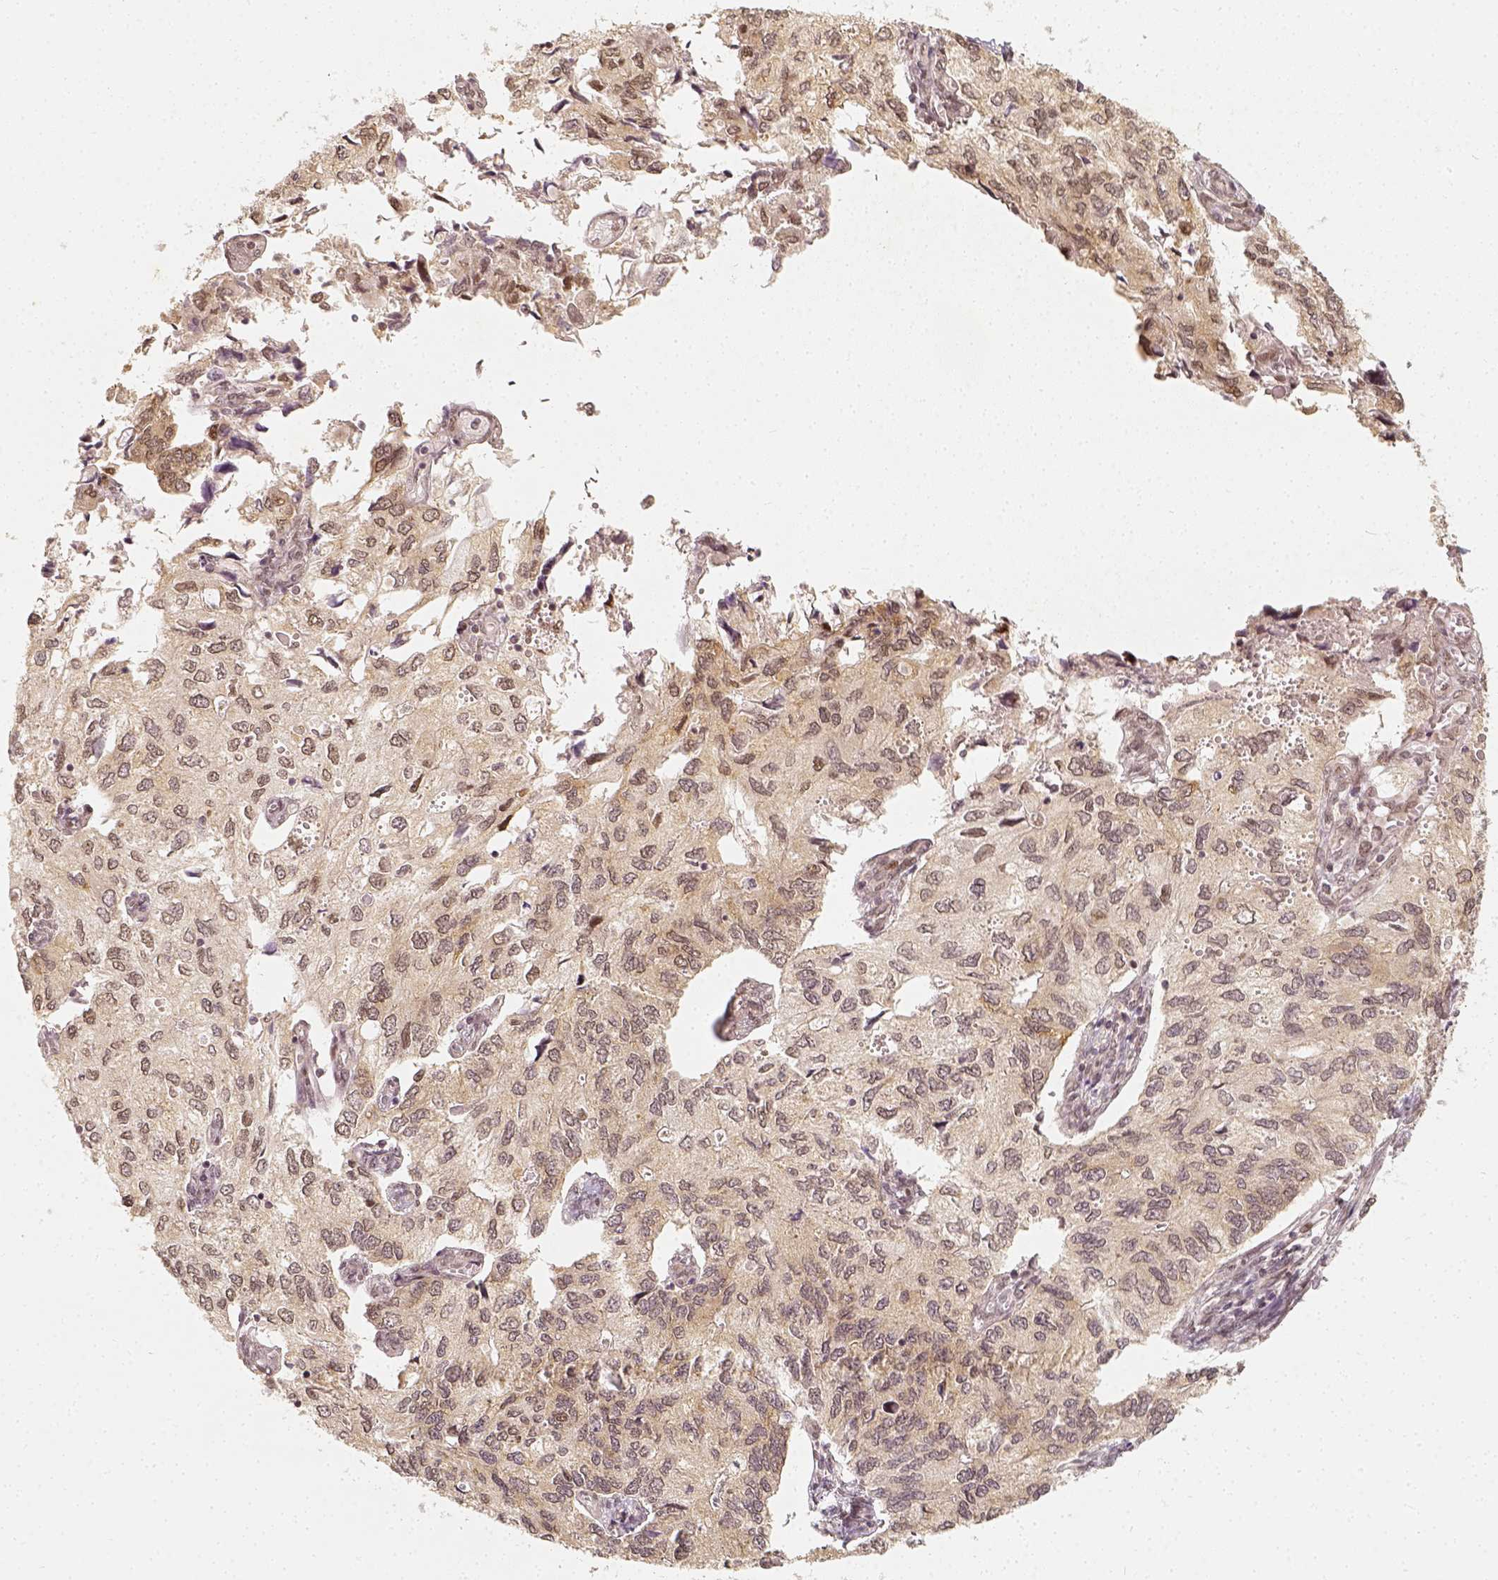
{"staining": {"intensity": "weak", "quantity": ">75%", "location": "cytoplasmic/membranous,nuclear"}, "tissue": "endometrial cancer", "cell_type": "Tumor cells", "image_type": "cancer", "snomed": [{"axis": "morphology", "description": "Carcinoma, NOS"}, {"axis": "topography", "description": "Uterus"}], "caption": "Immunohistochemistry (IHC) histopathology image of human endometrial cancer (carcinoma) stained for a protein (brown), which reveals low levels of weak cytoplasmic/membranous and nuclear positivity in approximately >75% of tumor cells.", "gene": "ZMAT3", "patient": {"sex": "female", "age": 76}}